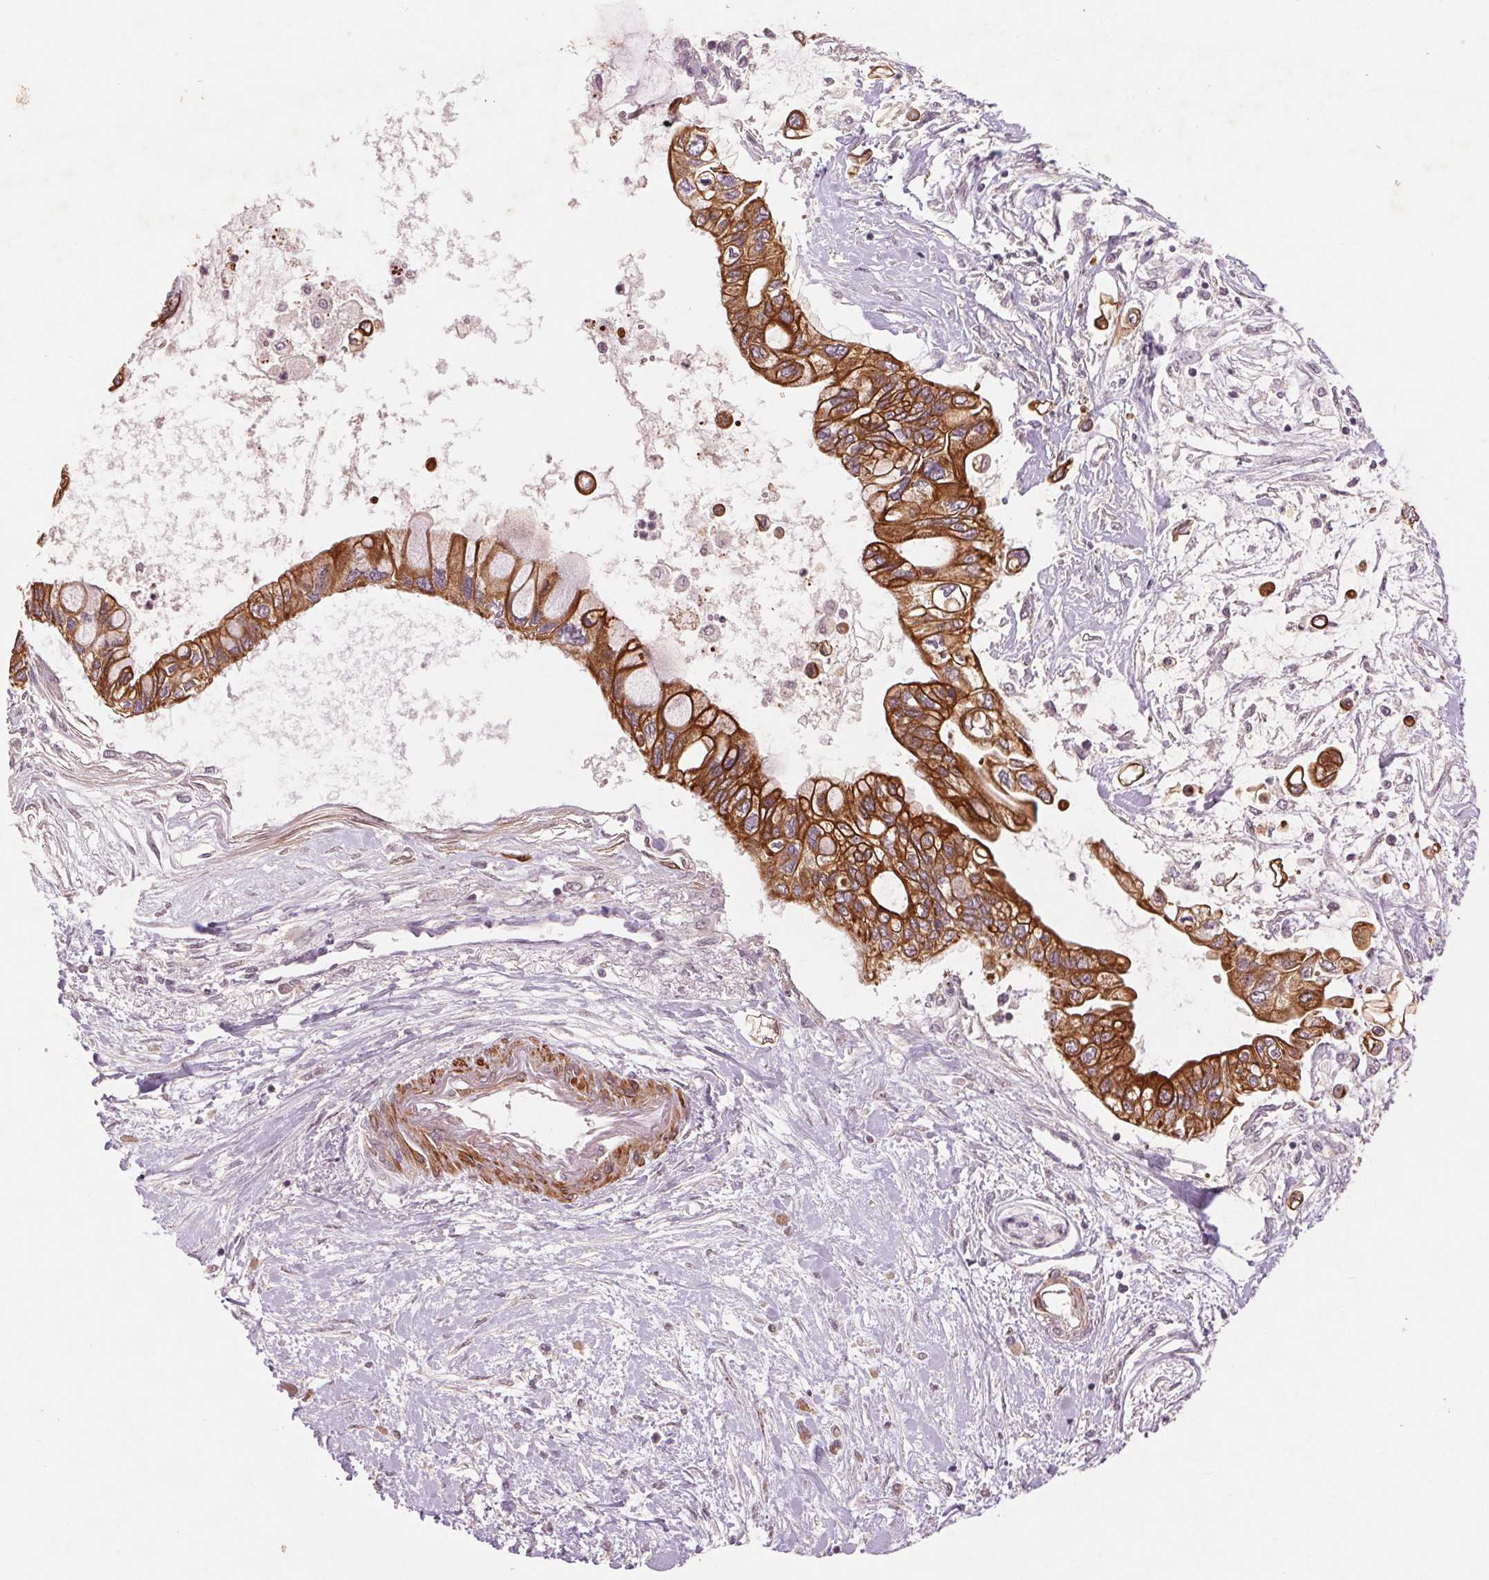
{"staining": {"intensity": "strong", "quantity": ">75%", "location": "cytoplasmic/membranous"}, "tissue": "pancreatic cancer", "cell_type": "Tumor cells", "image_type": "cancer", "snomed": [{"axis": "morphology", "description": "Adenocarcinoma, NOS"}, {"axis": "topography", "description": "Pancreas"}], "caption": "Brown immunohistochemical staining in adenocarcinoma (pancreatic) displays strong cytoplasmic/membranous staining in approximately >75% of tumor cells.", "gene": "SMLR1", "patient": {"sex": "female", "age": 77}}